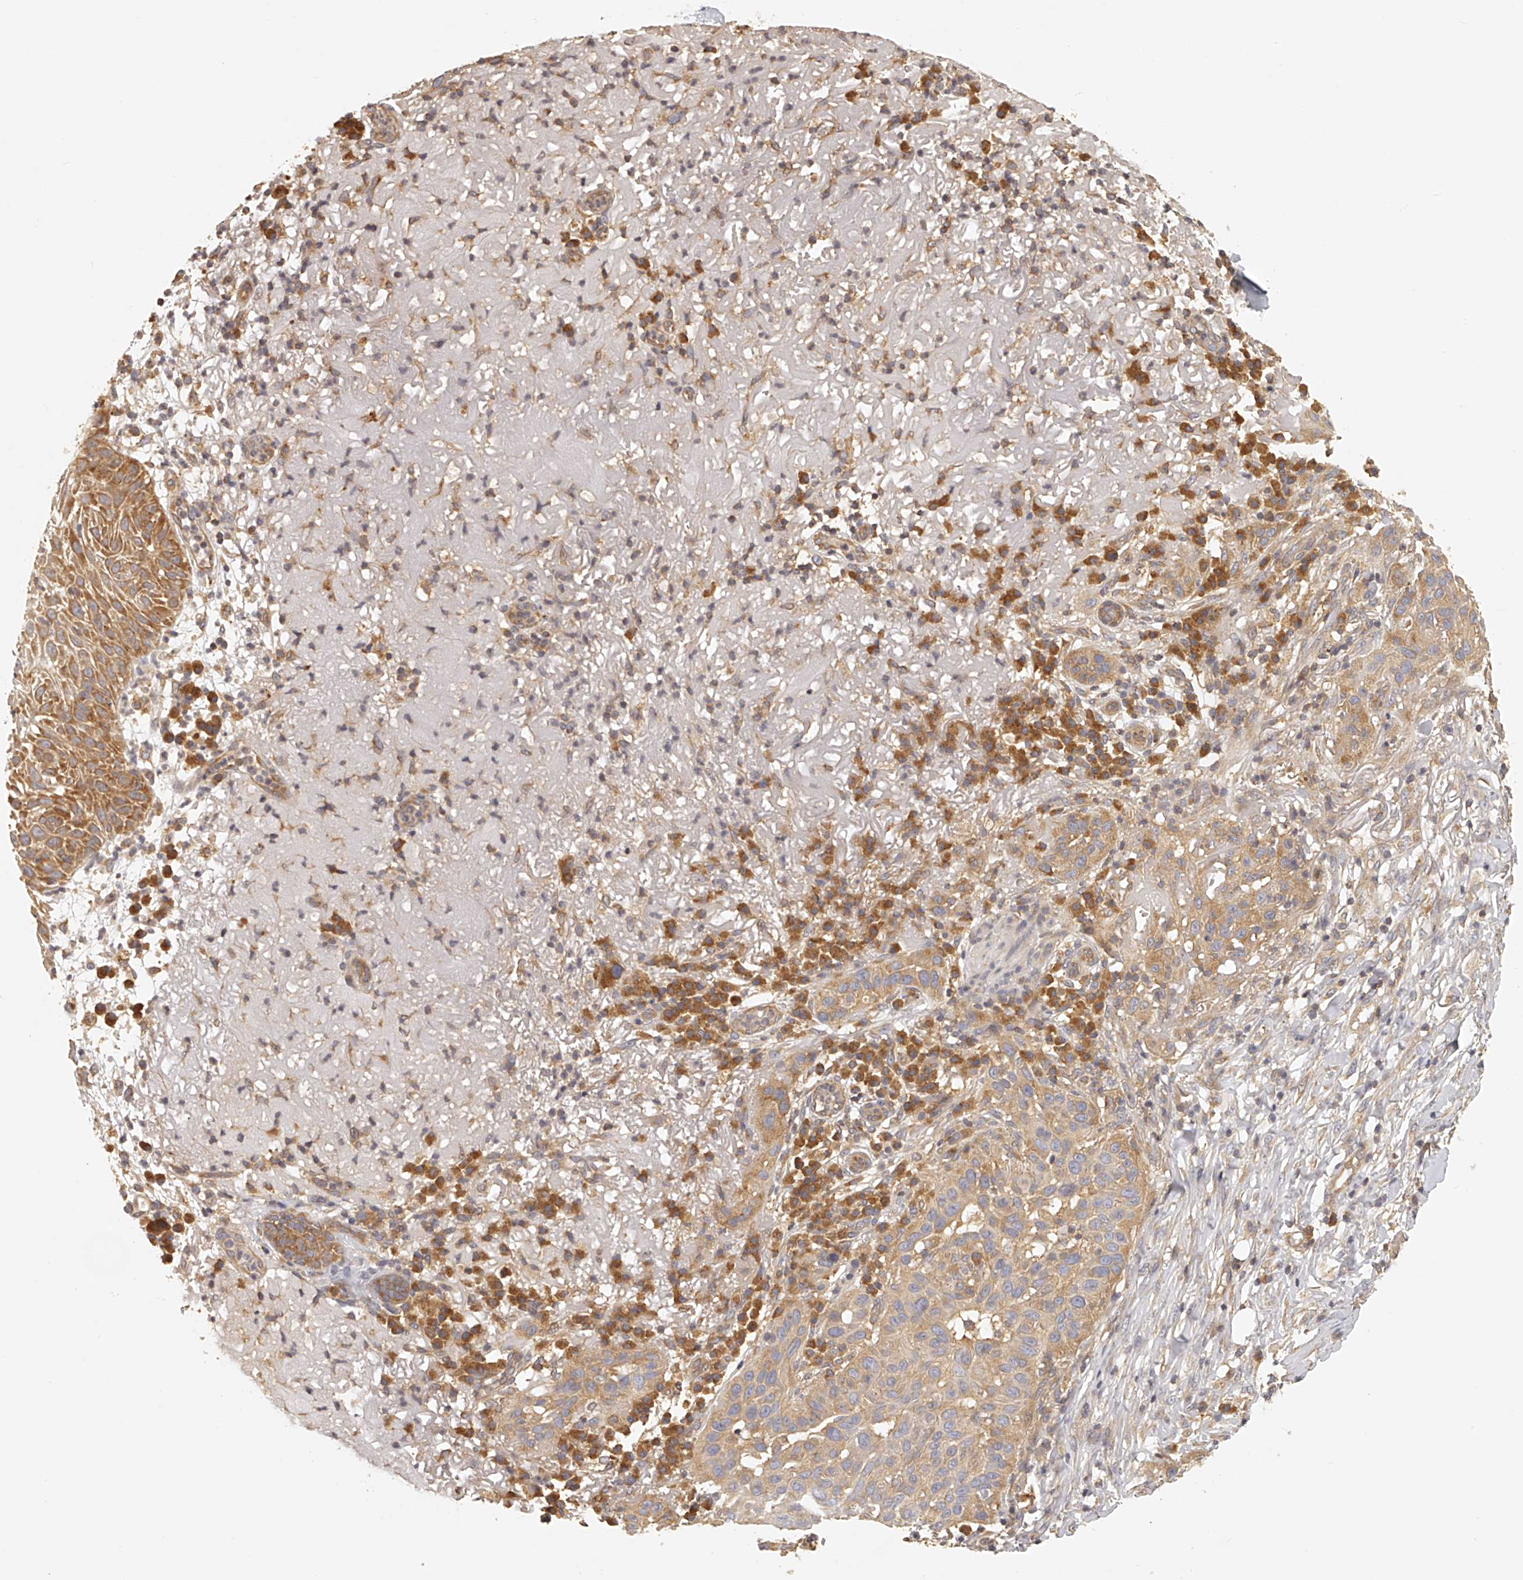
{"staining": {"intensity": "moderate", "quantity": ">75%", "location": "cytoplasmic/membranous"}, "tissue": "skin cancer", "cell_type": "Tumor cells", "image_type": "cancer", "snomed": [{"axis": "morphology", "description": "Normal tissue, NOS"}, {"axis": "morphology", "description": "Squamous cell carcinoma, NOS"}, {"axis": "topography", "description": "Skin"}], "caption": "Skin squamous cell carcinoma stained for a protein displays moderate cytoplasmic/membranous positivity in tumor cells.", "gene": "EIF3I", "patient": {"sex": "female", "age": 96}}